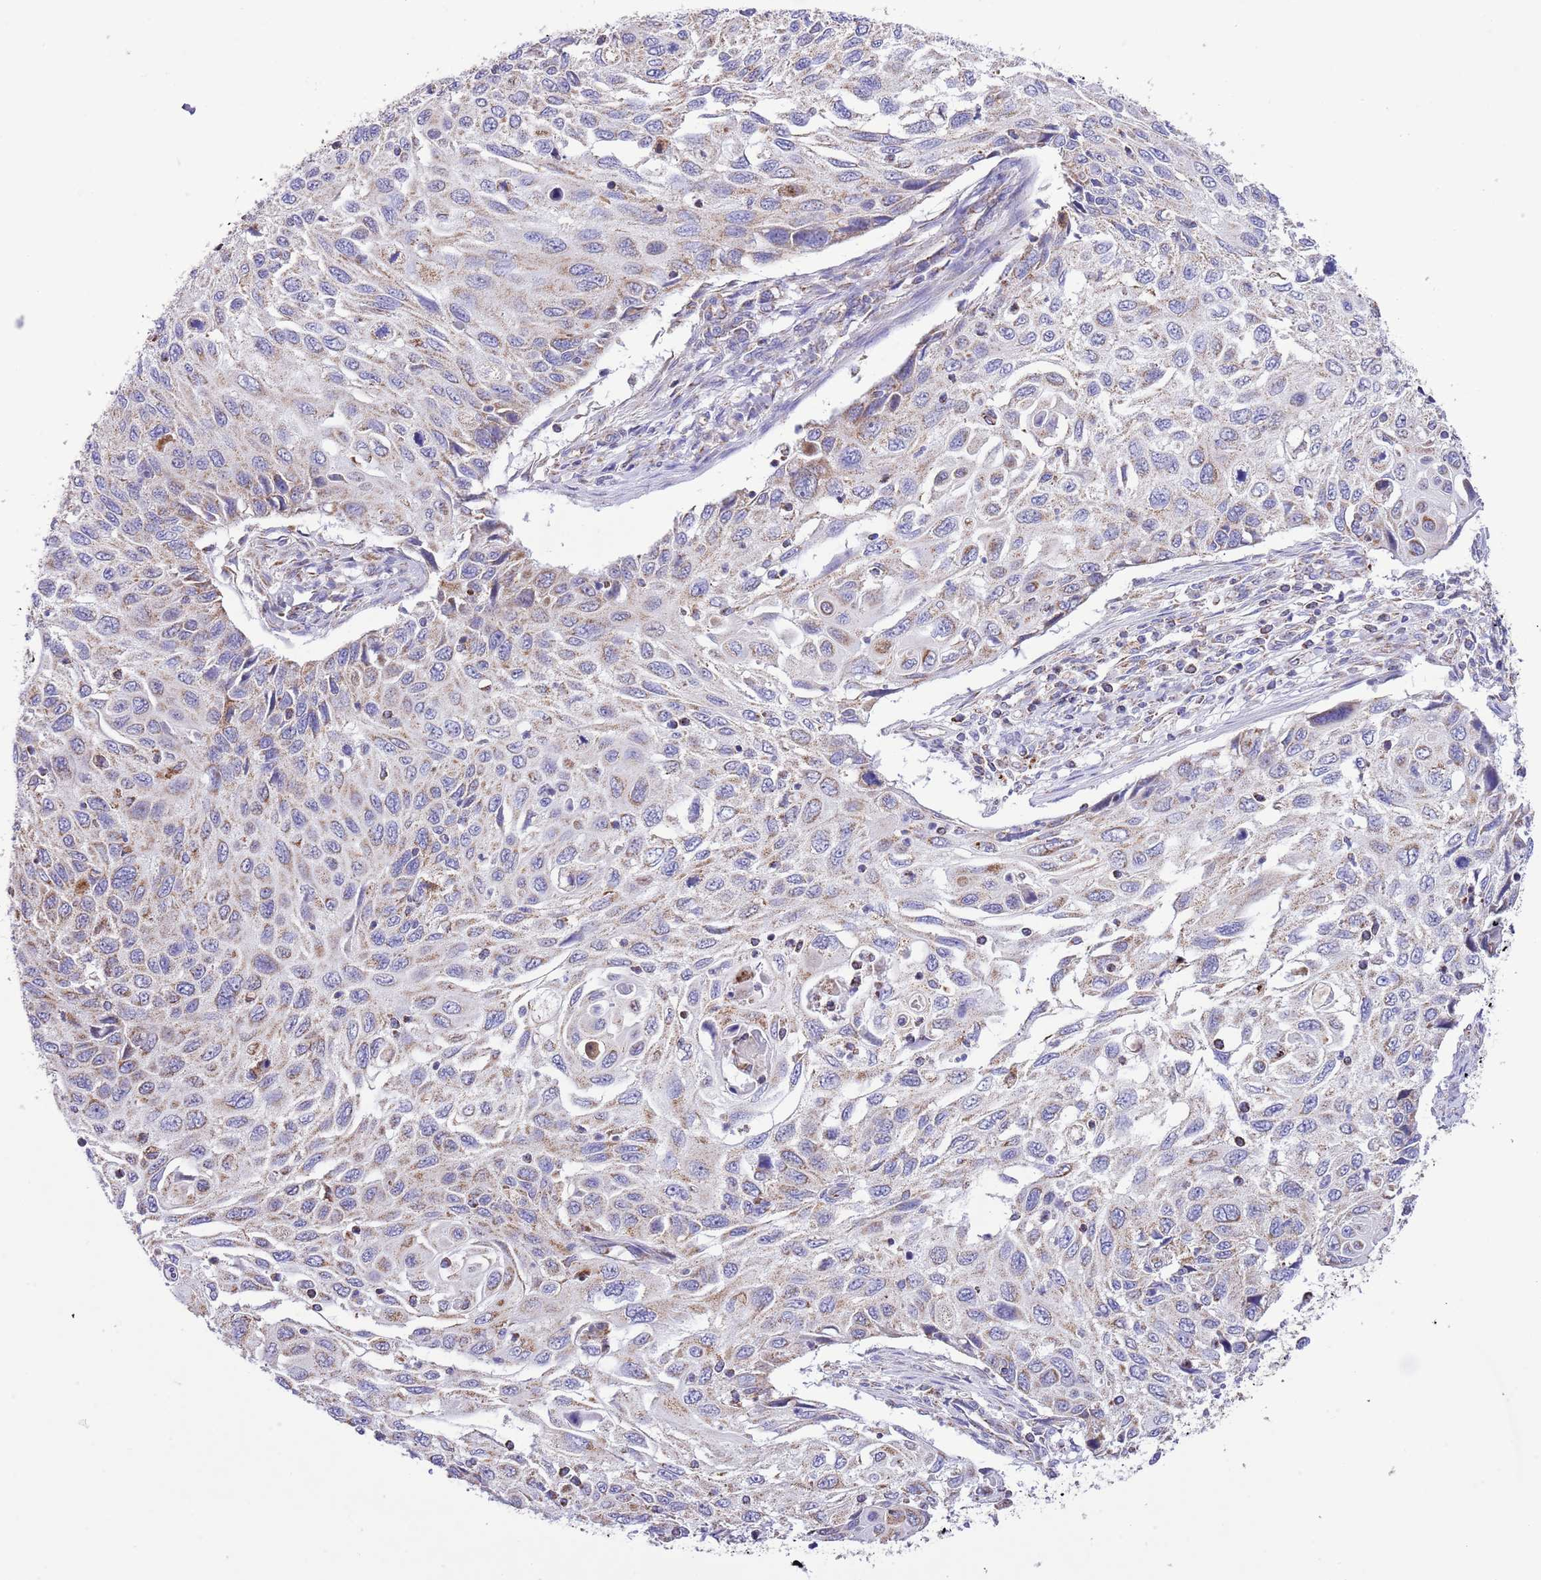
{"staining": {"intensity": "weak", "quantity": "25%-75%", "location": "cytoplasmic/membranous"}, "tissue": "cervical cancer", "cell_type": "Tumor cells", "image_type": "cancer", "snomed": [{"axis": "morphology", "description": "Squamous cell carcinoma, NOS"}, {"axis": "topography", "description": "Cervix"}], "caption": "An immunohistochemistry micrograph of tumor tissue is shown. Protein staining in brown shows weak cytoplasmic/membranous positivity in cervical cancer (squamous cell carcinoma) within tumor cells. (DAB (3,3'-diaminobenzidine) IHC with brightfield microscopy, high magnification).", "gene": "TEKTIP1", "patient": {"sex": "female", "age": 70}}